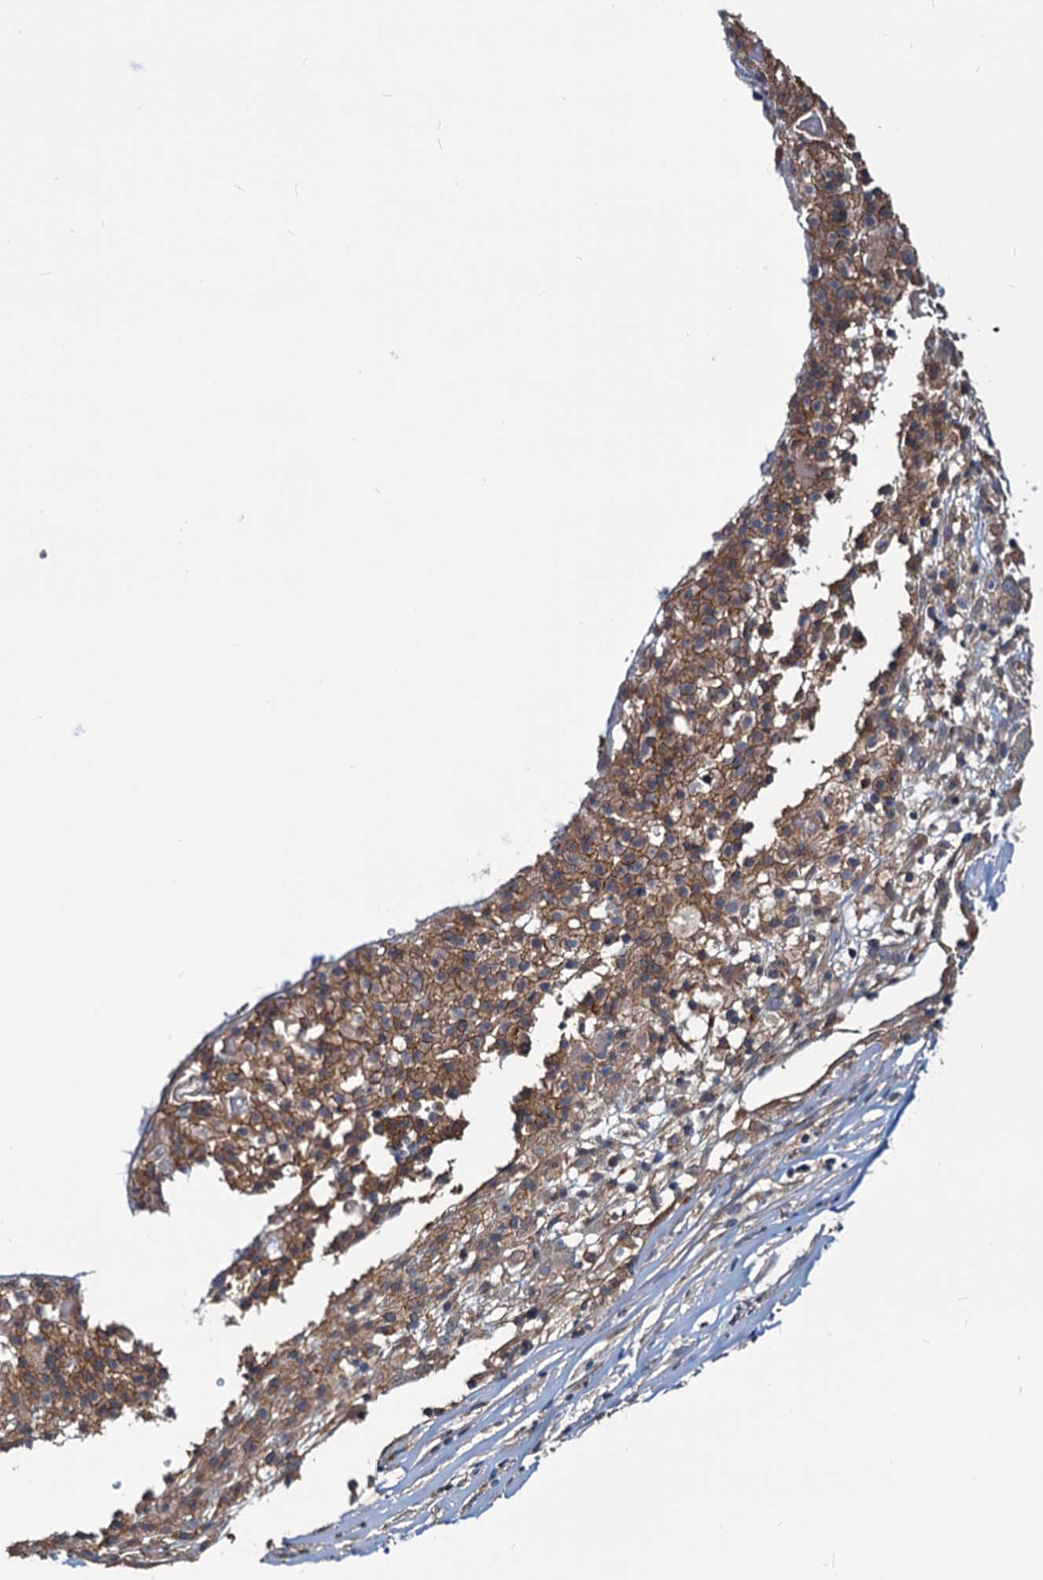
{"staining": {"intensity": "moderate", "quantity": ">75%", "location": "cytoplasmic/membranous"}, "tissue": "ovarian cancer", "cell_type": "Tumor cells", "image_type": "cancer", "snomed": [{"axis": "morphology", "description": "Carcinoma, endometroid"}, {"axis": "topography", "description": "Ovary"}], "caption": "Brown immunohistochemical staining in ovarian endometroid carcinoma demonstrates moderate cytoplasmic/membranous staining in approximately >75% of tumor cells. Using DAB (3,3'-diaminobenzidine) (brown) and hematoxylin (blue) stains, captured at high magnification using brightfield microscopy.", "gene": "IDI1", "patient": {"sex": "female", "age": 42}}